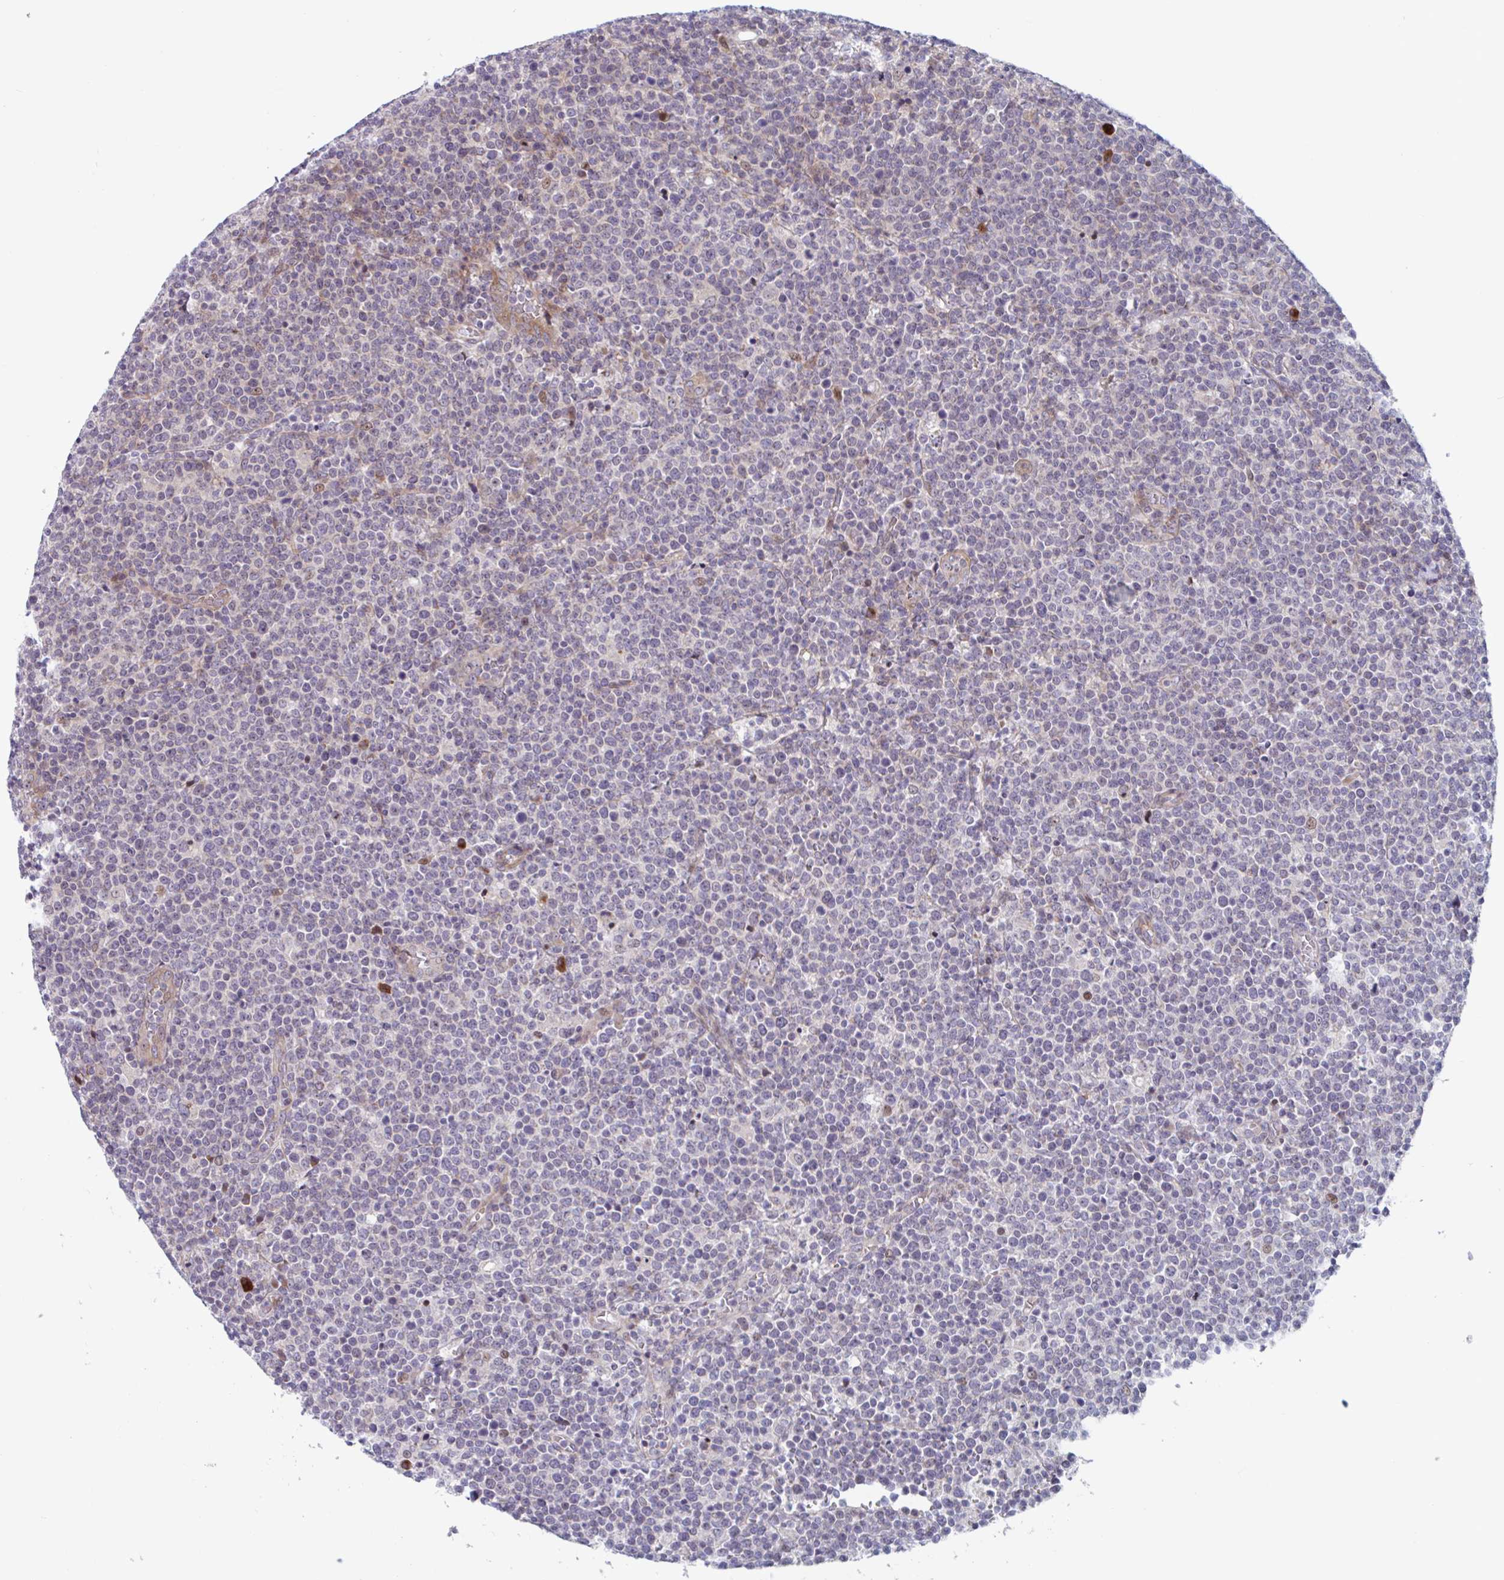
{"staining": {"intensity": "negative", "quantity": "none", "location": "none"}, "tissue": "lymphoma", "cell_type": "Tumor cells", "image_type": "cancer", "snomed": [{"axis": "morphology", "description": "Malignant lymphoma, non-Hodgkin's type, High grade"}, {"axis": "topography", "description": "Lymph node"}], "caption": "High magnification brightfield microscopy of high-grade malignant lymphoma, non-Hodgkin's type stained with DAB (3,3'-diaminobenzidine) (brown) and counterstained with hematoxylin (blue): tumor cells show no significant positivity.", "gene": "DUXA", "patient": {"sex": "male", "age": 61}}